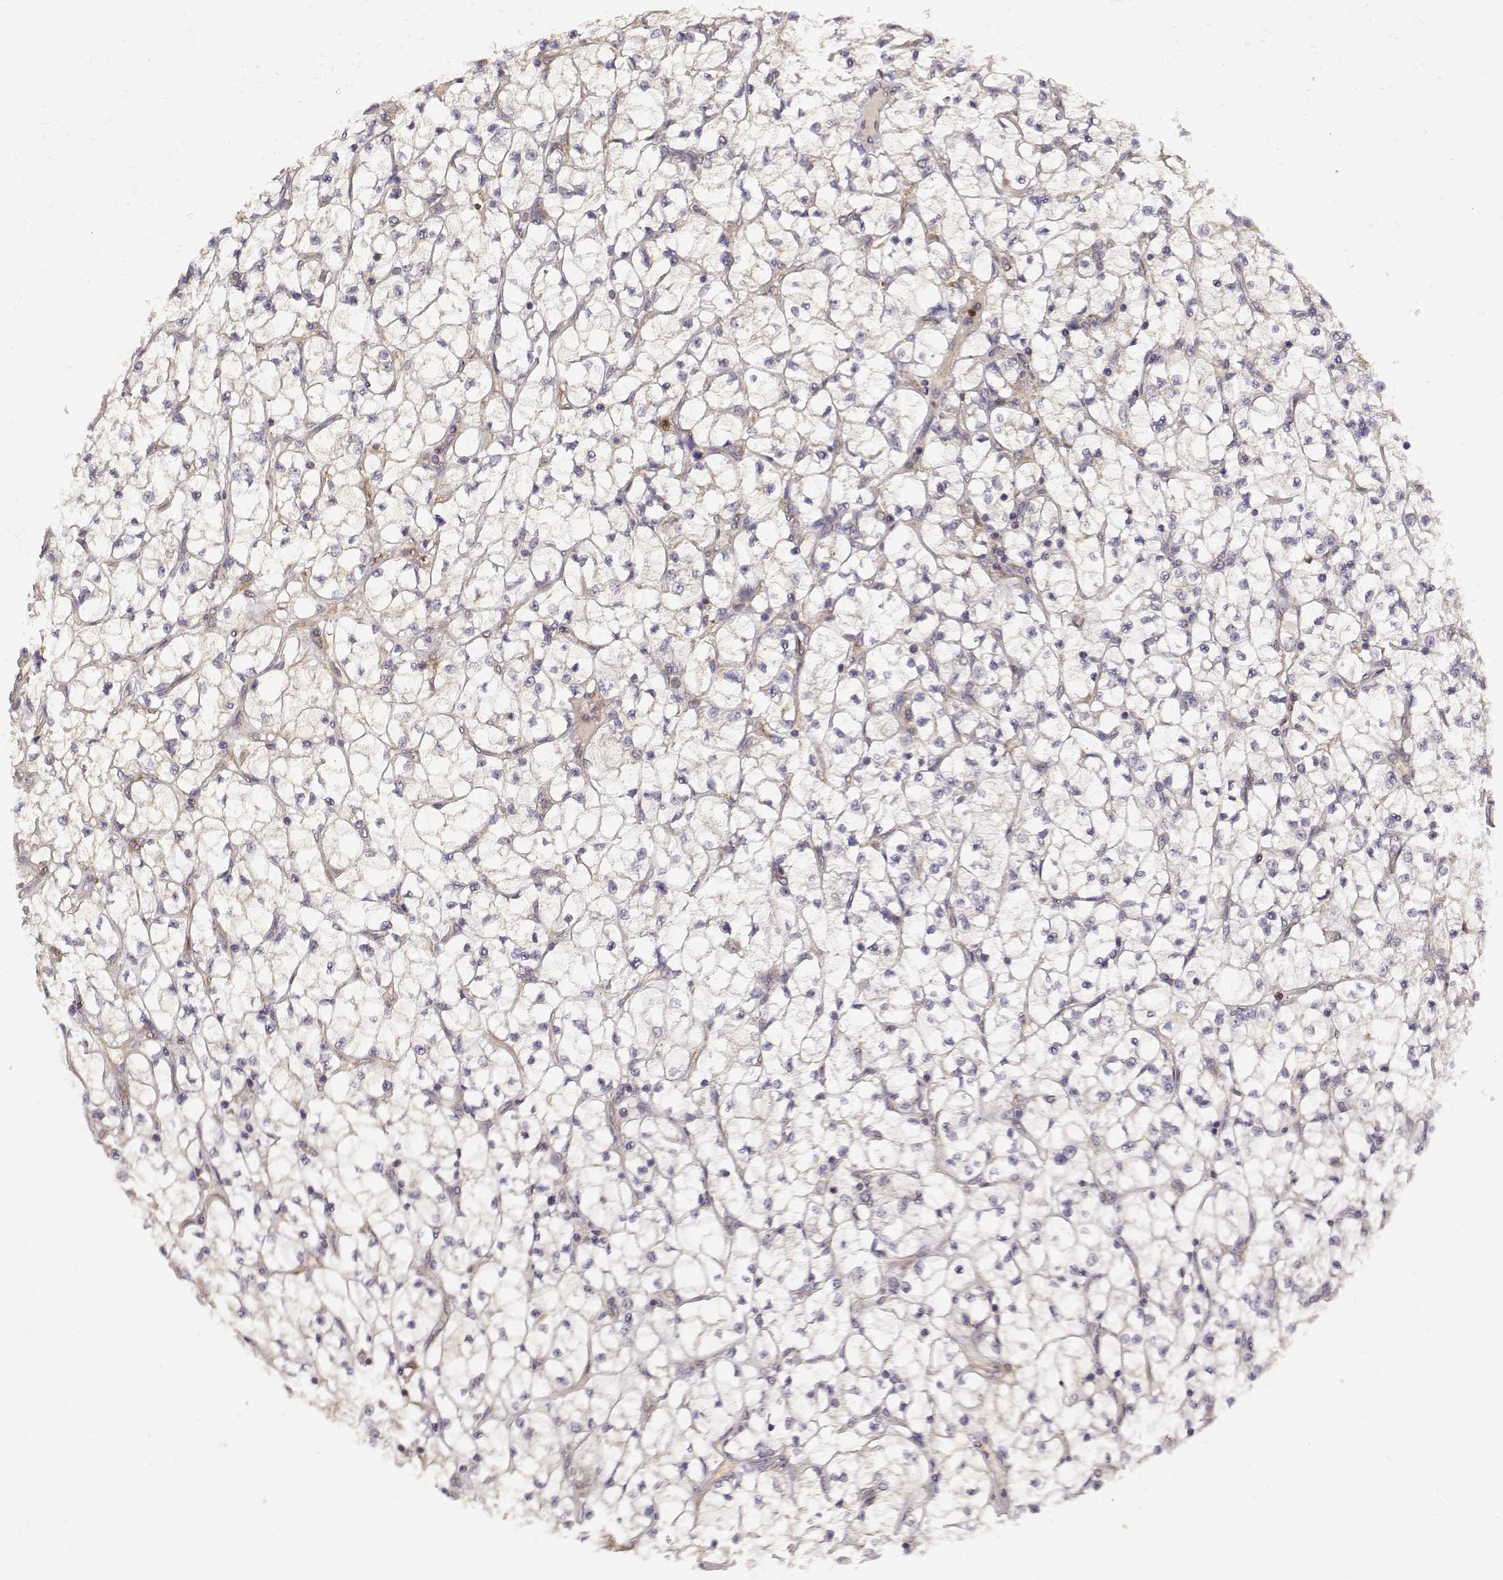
{"staining": {"intensity": "negative", "quantity": "none", "location": "none"}, "tissue": "renal cancer", "cell_type": "Tumor cells", "image_type": "cancer", "snomed": [{"axis": "morphology", "description": "Adenocarcinoma, NOS"}, {"axis": "topography", "description": "Kidney"}], "caption": "Immunohistochemistry photomicrograph of human renal cancer (adenocarcinoma) stained for a protein (brown), which demonstrates no expression in tumor cells. (DAB IHC with hematoxylin counter stain).", "gene": "ARHGEF2", "patient": {"sex": "female", "age": 64}}